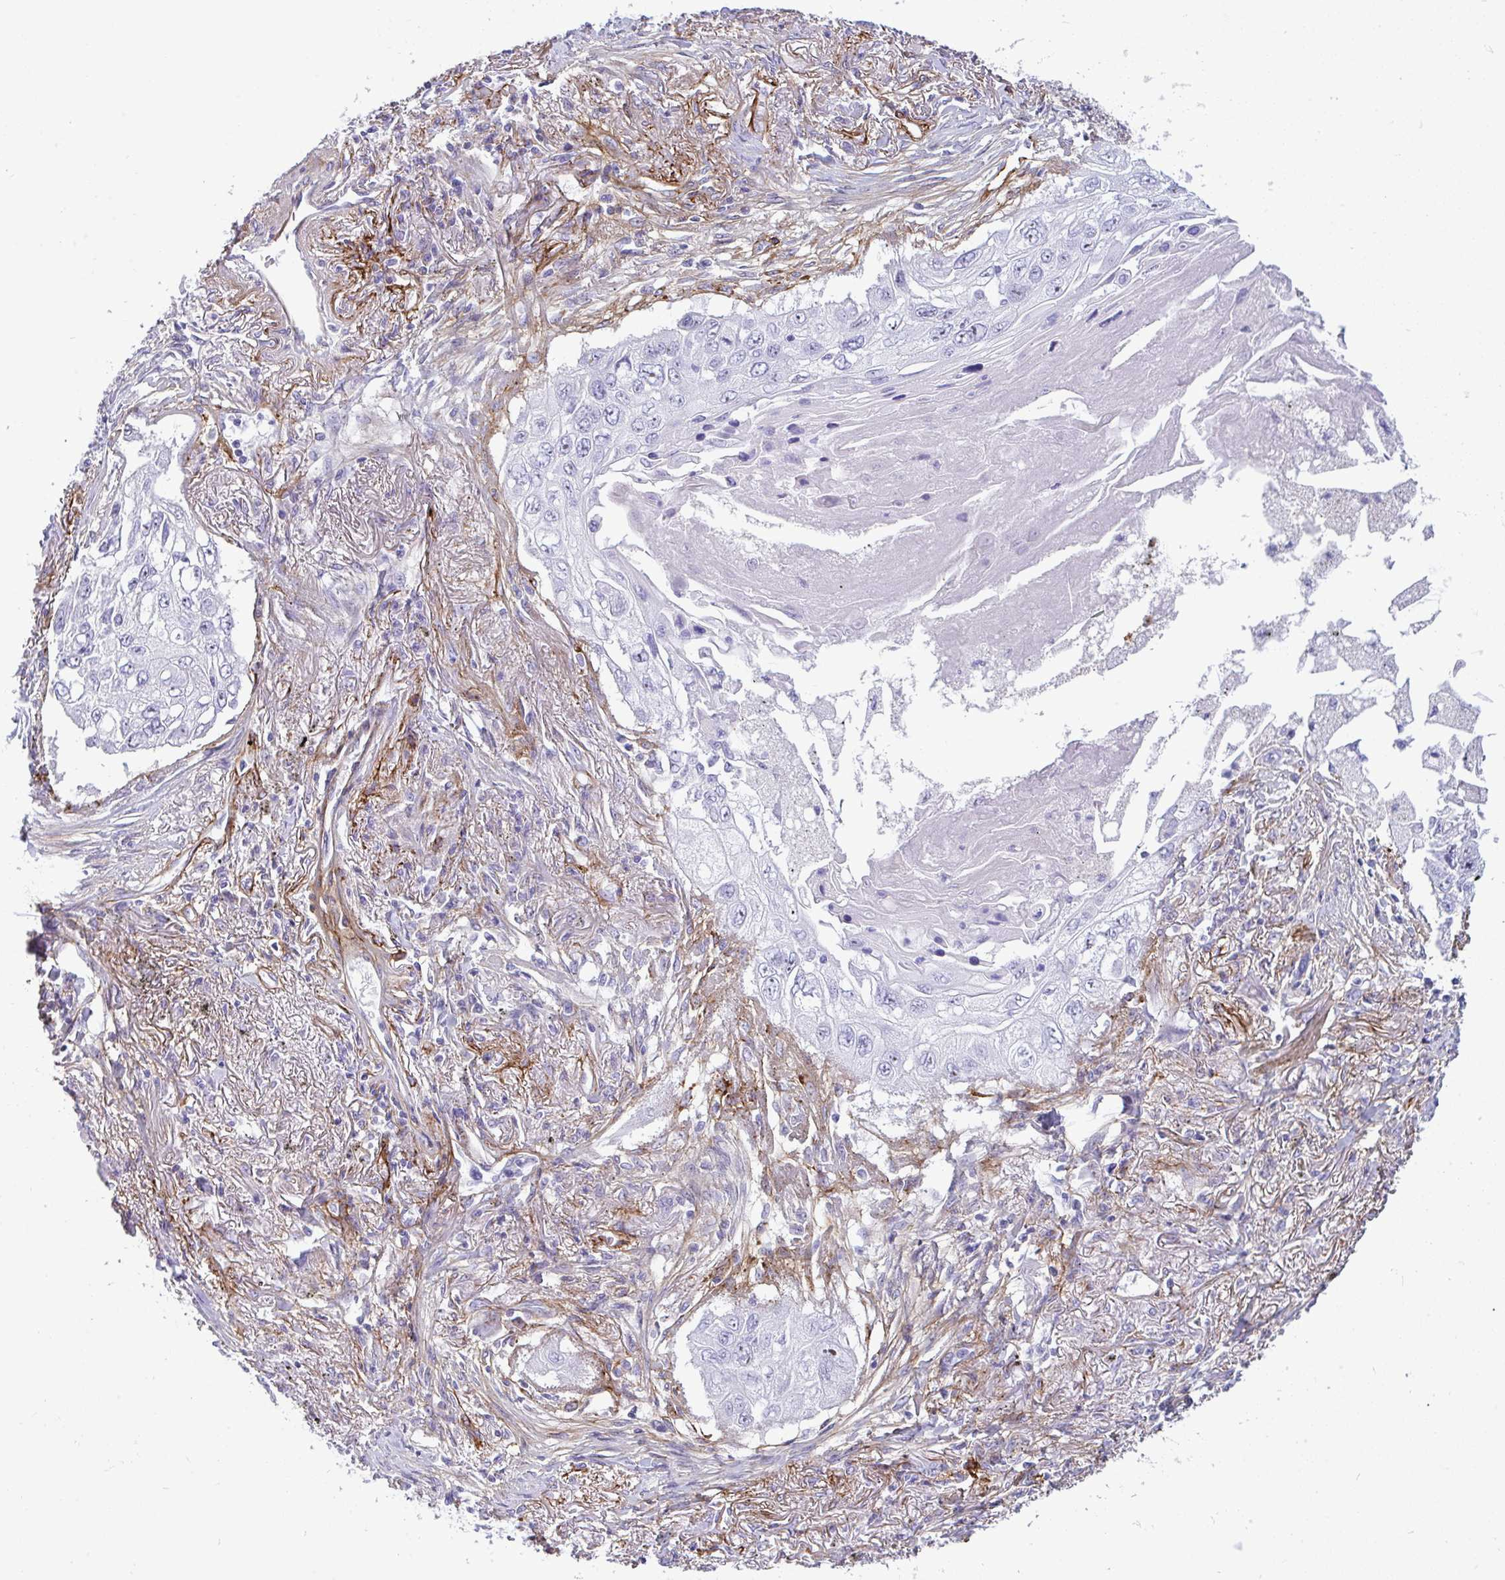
{"staining": {"intensity": "negative", "quantity": "none", "location": "none"}, "tissue": "lung cancer", "cell_type": "Tumor cells", "image_type": "cancer", "snomed": [{"axis": "morphology", "description": "Squamous cell carcinoma, NOS"}, {"axis": "topography", "description": "Lung"}], "caption": "Protein analysis of lung cancer demonstrates no significant positivity in tumor cells.", "gene": "LHFPL6", "patient": {"sex": "male", "age": 75}}